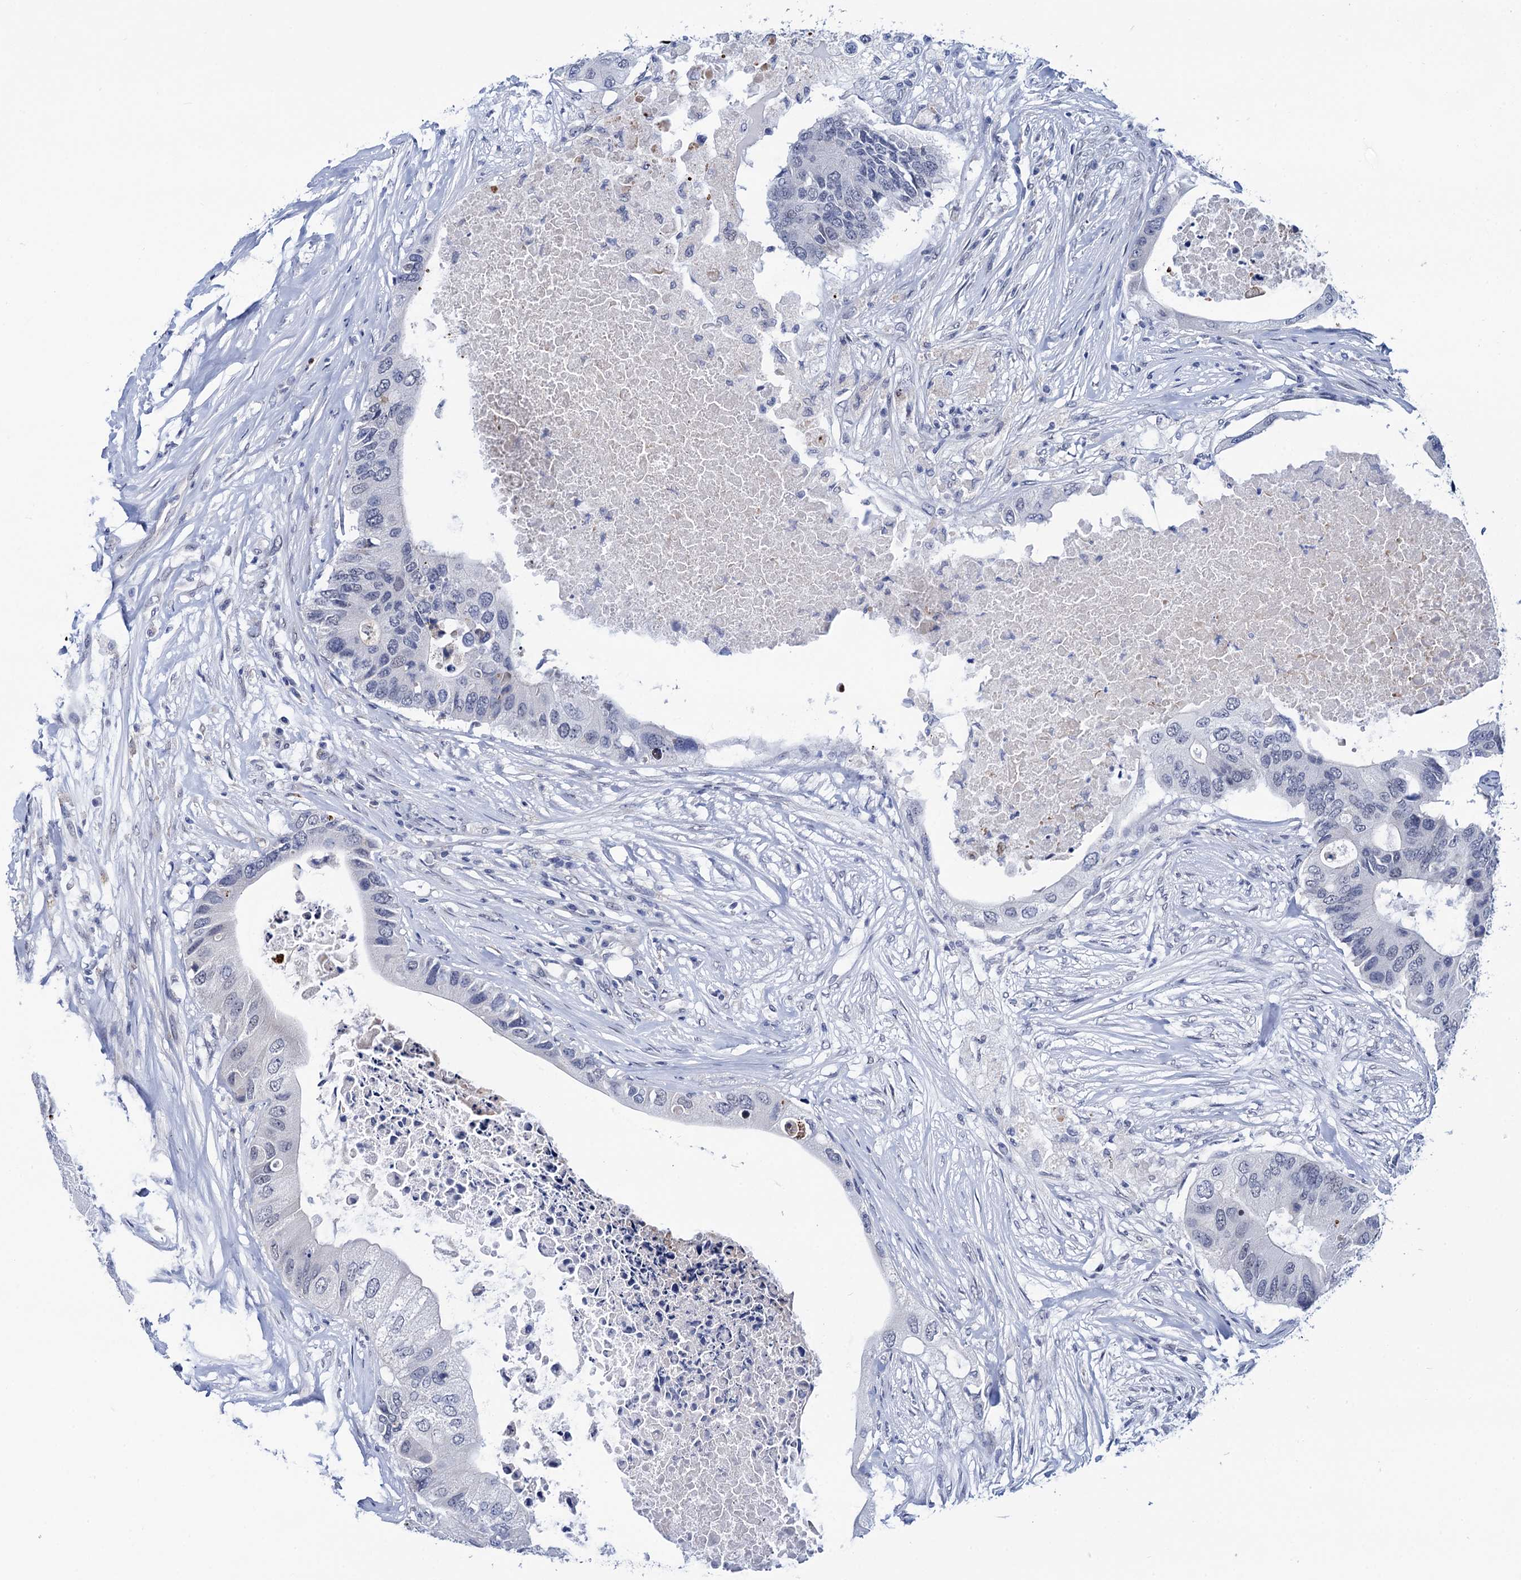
{"staining": {"intensity": "negative", "quantity": "none", "location": "none"}, "tissue": "colorectal cancer", "cell_type": "Tumor cells", "image_type": "cancer", "snomed": [{"axis": "morphology", "description": "Adenocarcinoma, NOS"}, {"axis": "topography", "description": "Colon"}], "caption": "This is an IHC histopathology image of colorectal cancer. There is no expression in tumor cells.", "gene": "C16orf87", "patient": {"sex": "male", "age": 71}}